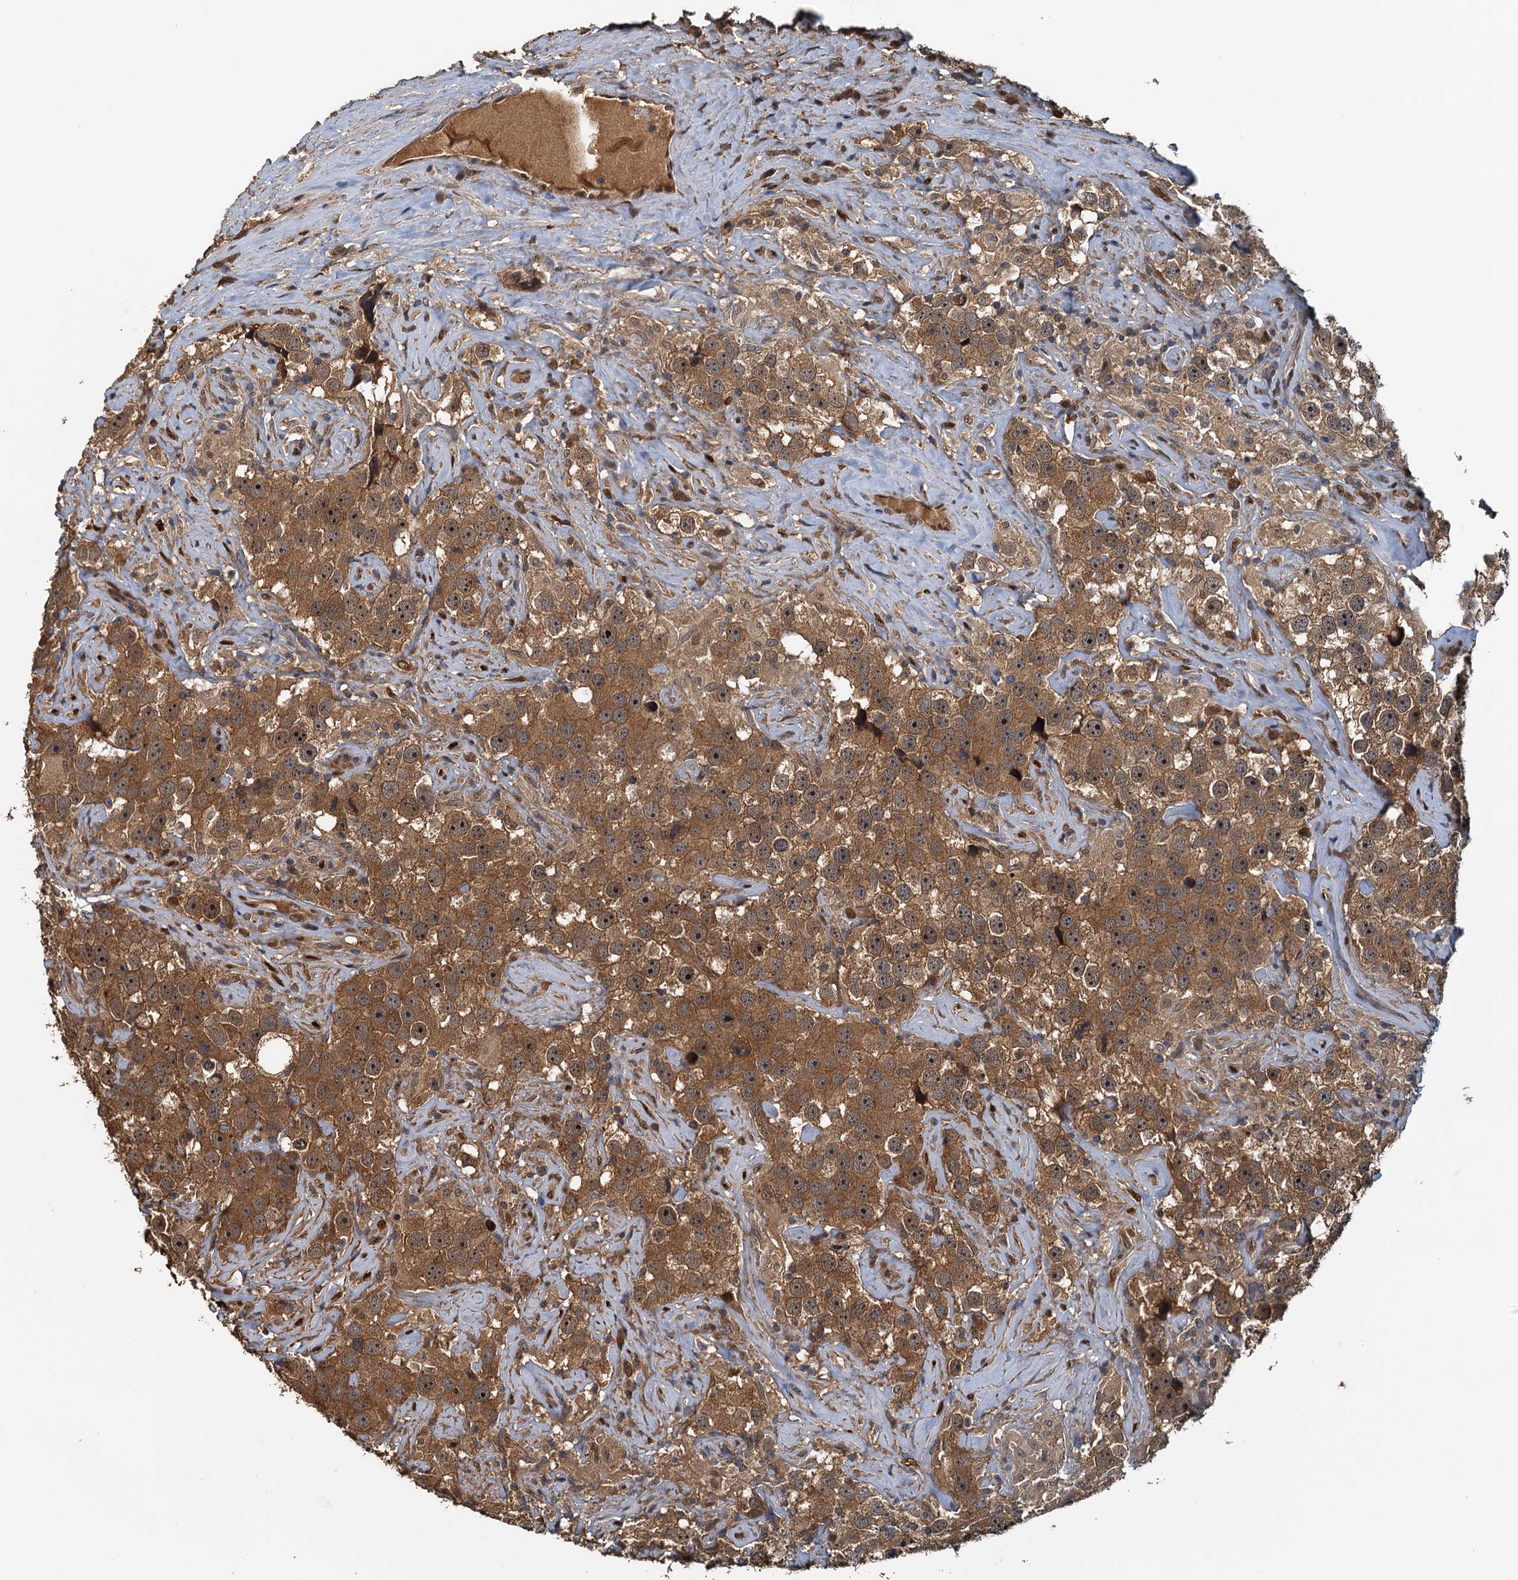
{"staining": {"intensity": "moderate", "quantity": ">75%", "location": "cytoplasmic/membranous,nuclear"}, "tissue": "testis cancer", "cell_type": "Tumor cells", "image_type": "cancer", "snomed": [{"axis": "morphology", "description": "Seminoma, NOS"}, {"axis": "topography", "description": "Testis"}], "caption": "IHC (DAB (3,3'-diaminobenzidine)) staining of testis cancer demonstrates moderate cytoplasmic/membranous and nuclear protein positivity in approximately >75% of tumor cells. Using DAB (brown) and hematoxylin (blue) stains, captured at high magnification using brightfield microscopy.", "gene": "UBL7", "patient": {"sex": "male", "age": 49}}